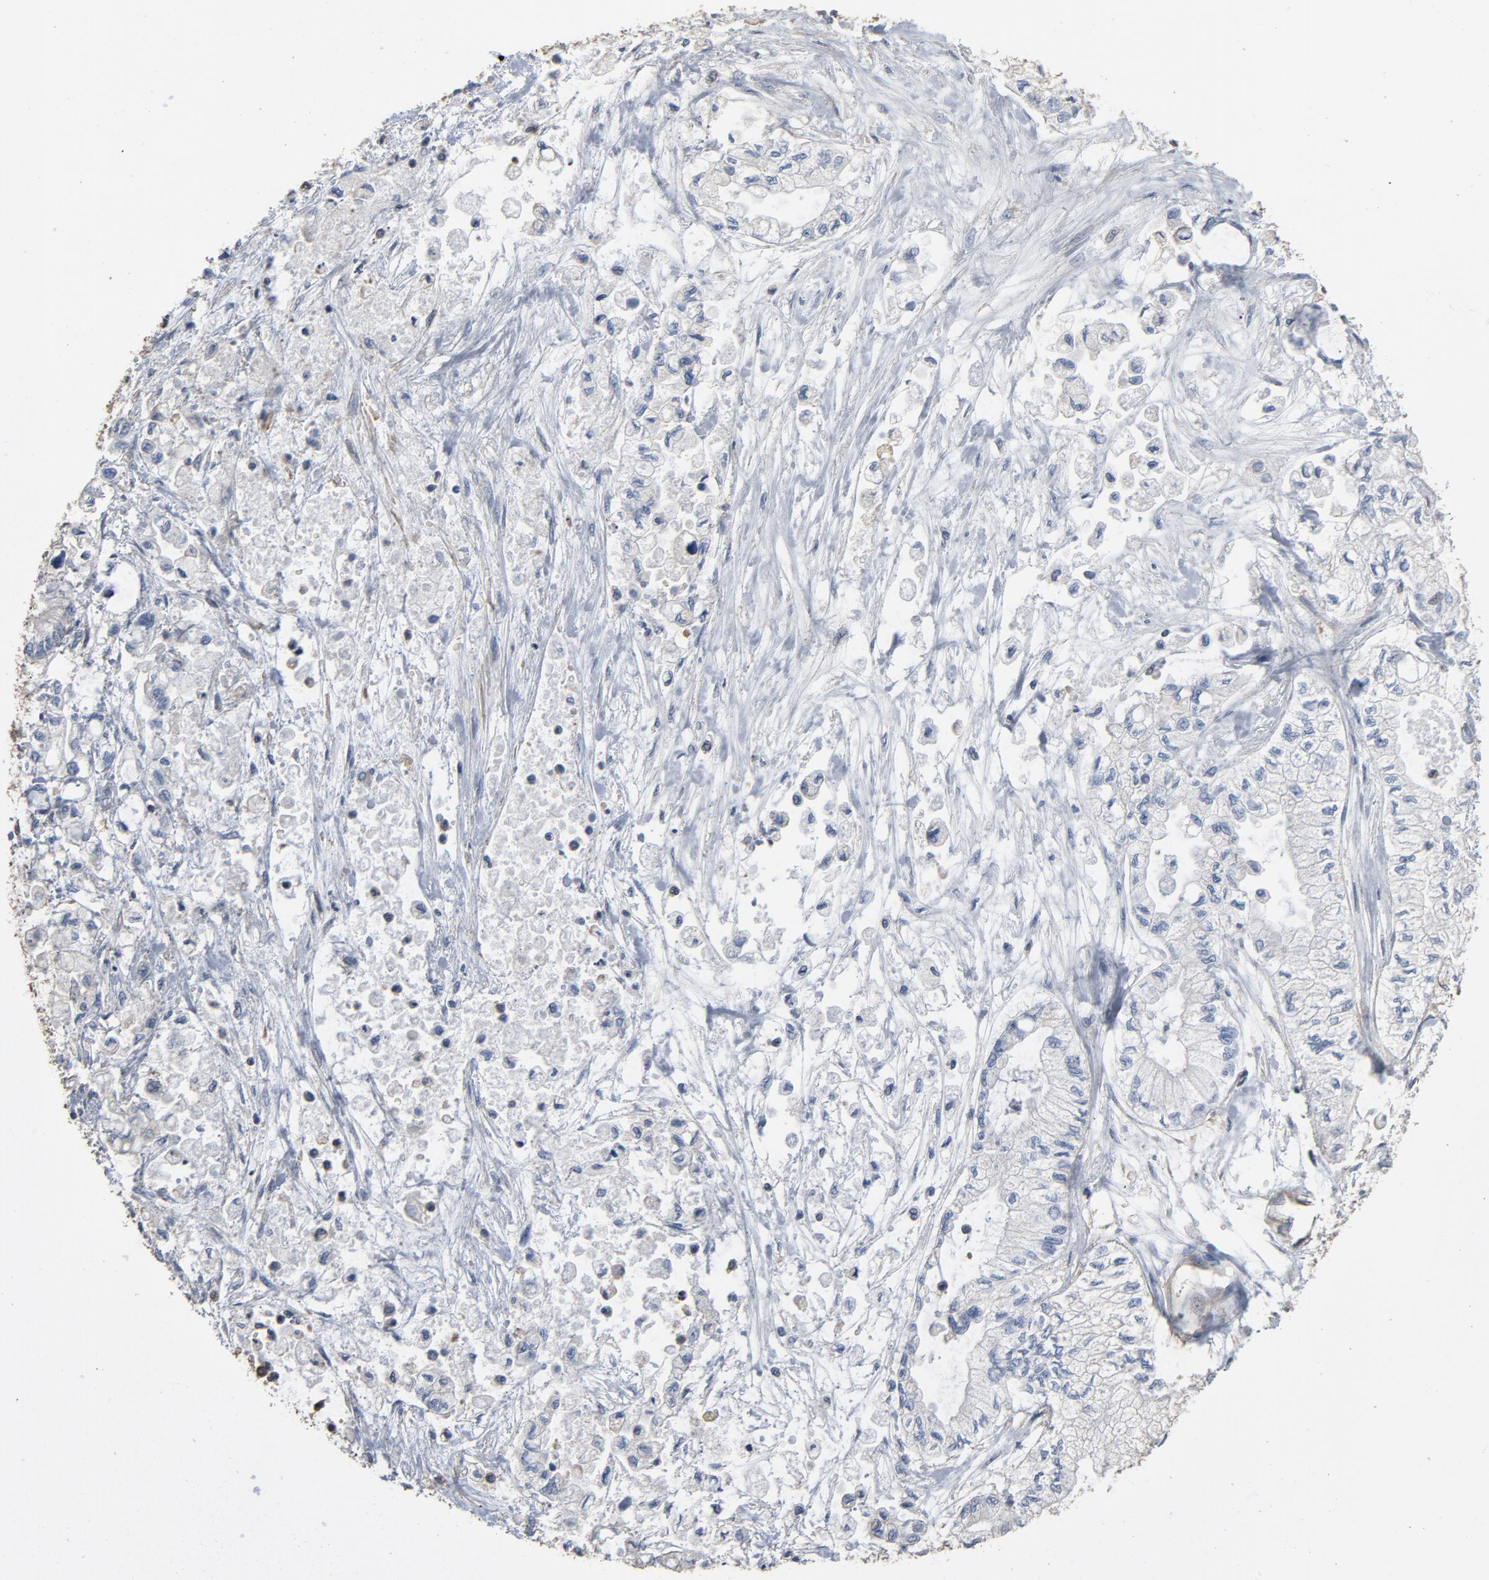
{"staining": {"intensity": "negative", "quantity": "none", "location": "none"}, "tissue": "pancreatic cancer", "cell_type": "Tumor cells", "image_type": "cancer", "snomed": [{"axis": "morphology", "description": "Adenocarcinoma, NOS"}, {"axis": "topography", "description": "Pancreas"}], "caption": "Pancreatic cancer stained for a protein using immunohistochemistry shows no expression tumor cells.", "gene": "SOX6", "patient": {"sex": "male", "age": 79}}